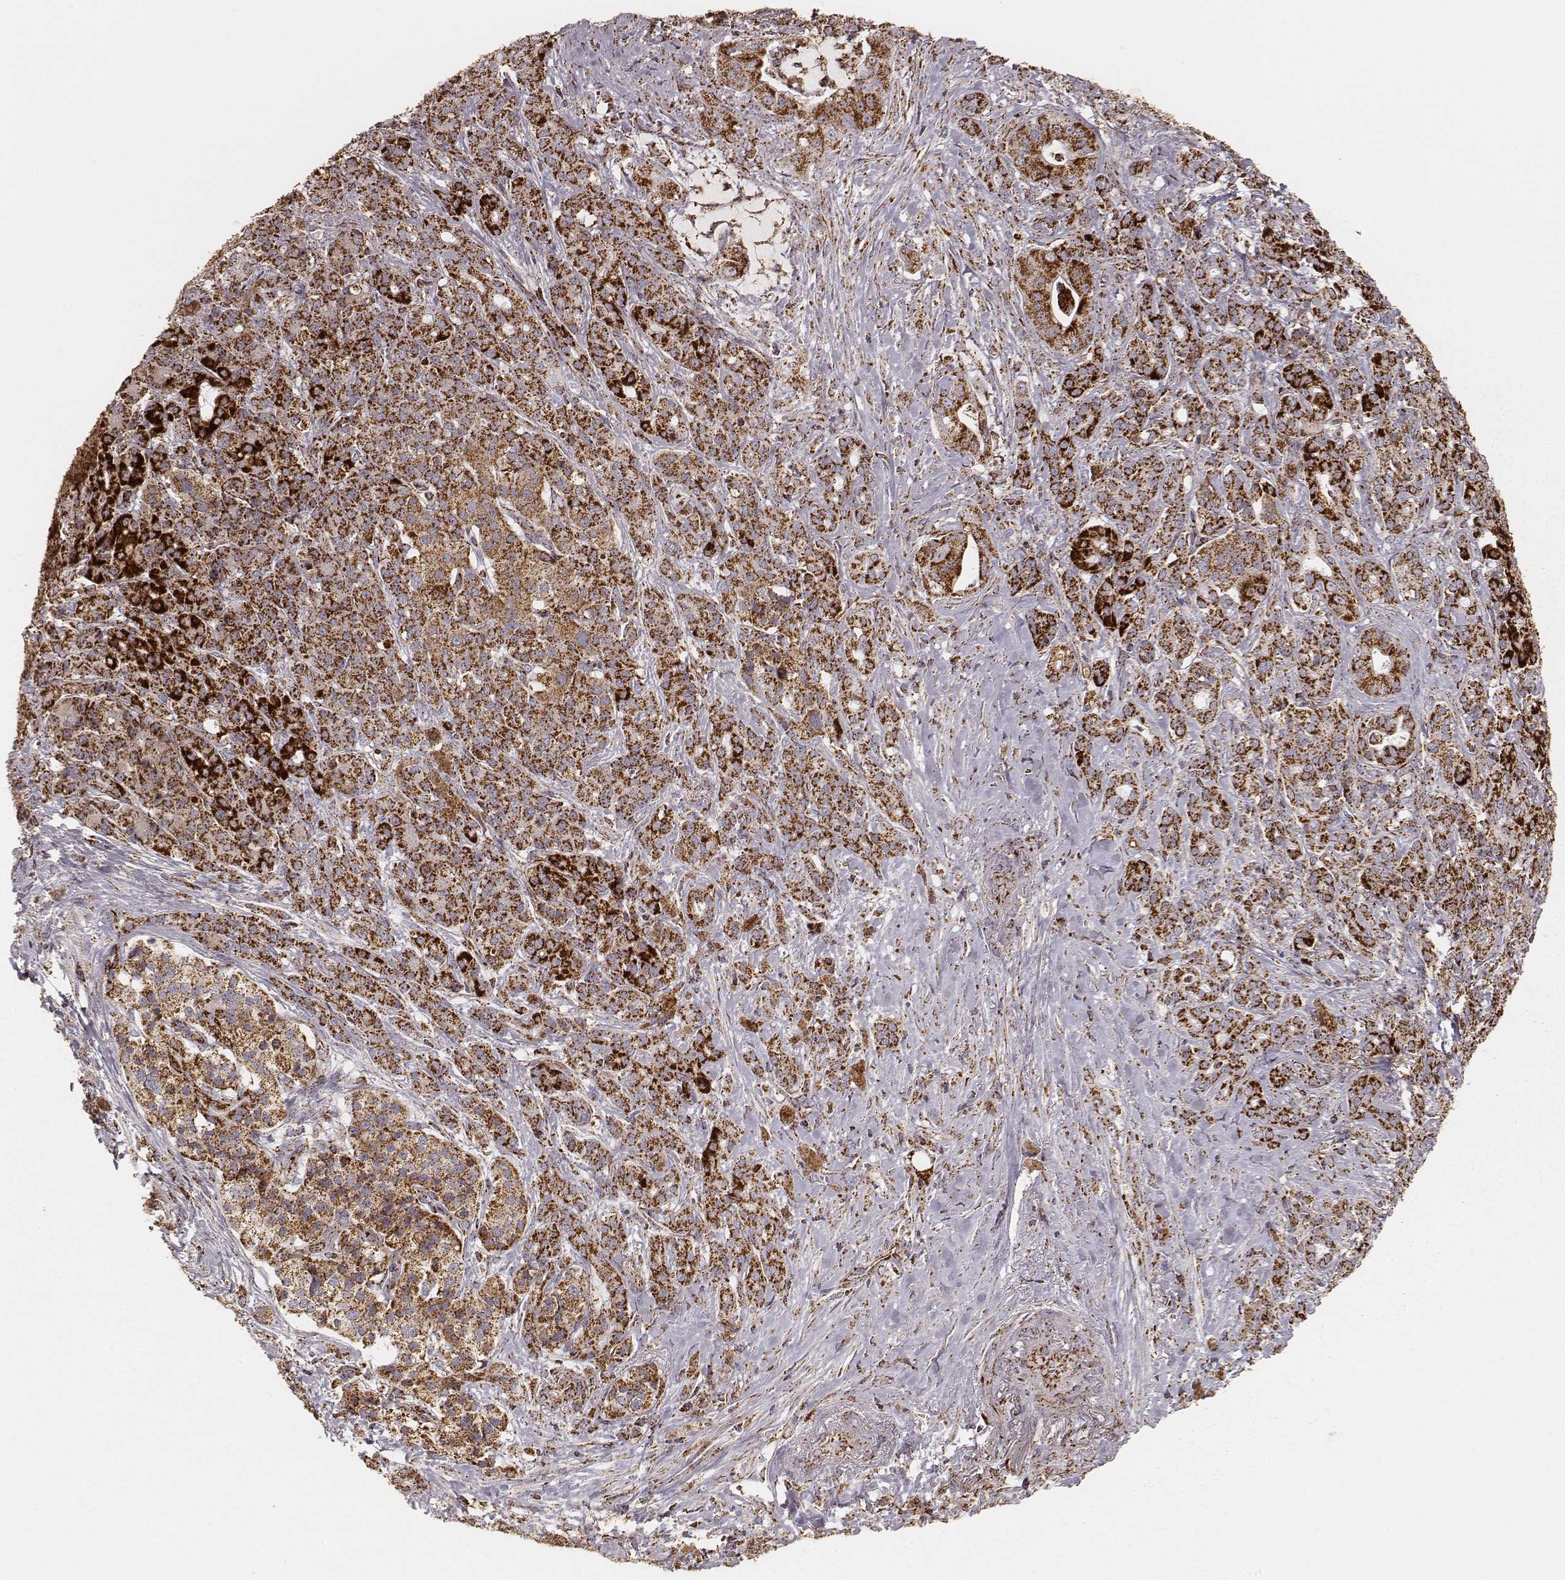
{"staining": {"intensity": "strong", "quantity": ">75%", "location": "cytoplasmic/membranous"}, "tissue": "pancreatic cancer", "cell_type": "Tumor cells", "image_type": "cancer", "snomed": [{"axis": "morphology", "description": "Normal tissue, NOS"}, {"axis": "morphology", "description": "Inflammation, NOS"}, {"axis": "morphology", "description": "Adenocarcinoma, NOS"}, {"axis": "topography", "description": "Pancreas"}], "caption": "Brown immunohistochemical staining in pancreatic cancer reveals strong cytoplasmic/membranous staining in approximately >75% of tumor cells.", "gene": "CS", "patient": {"sex": "male", "age": 57}}